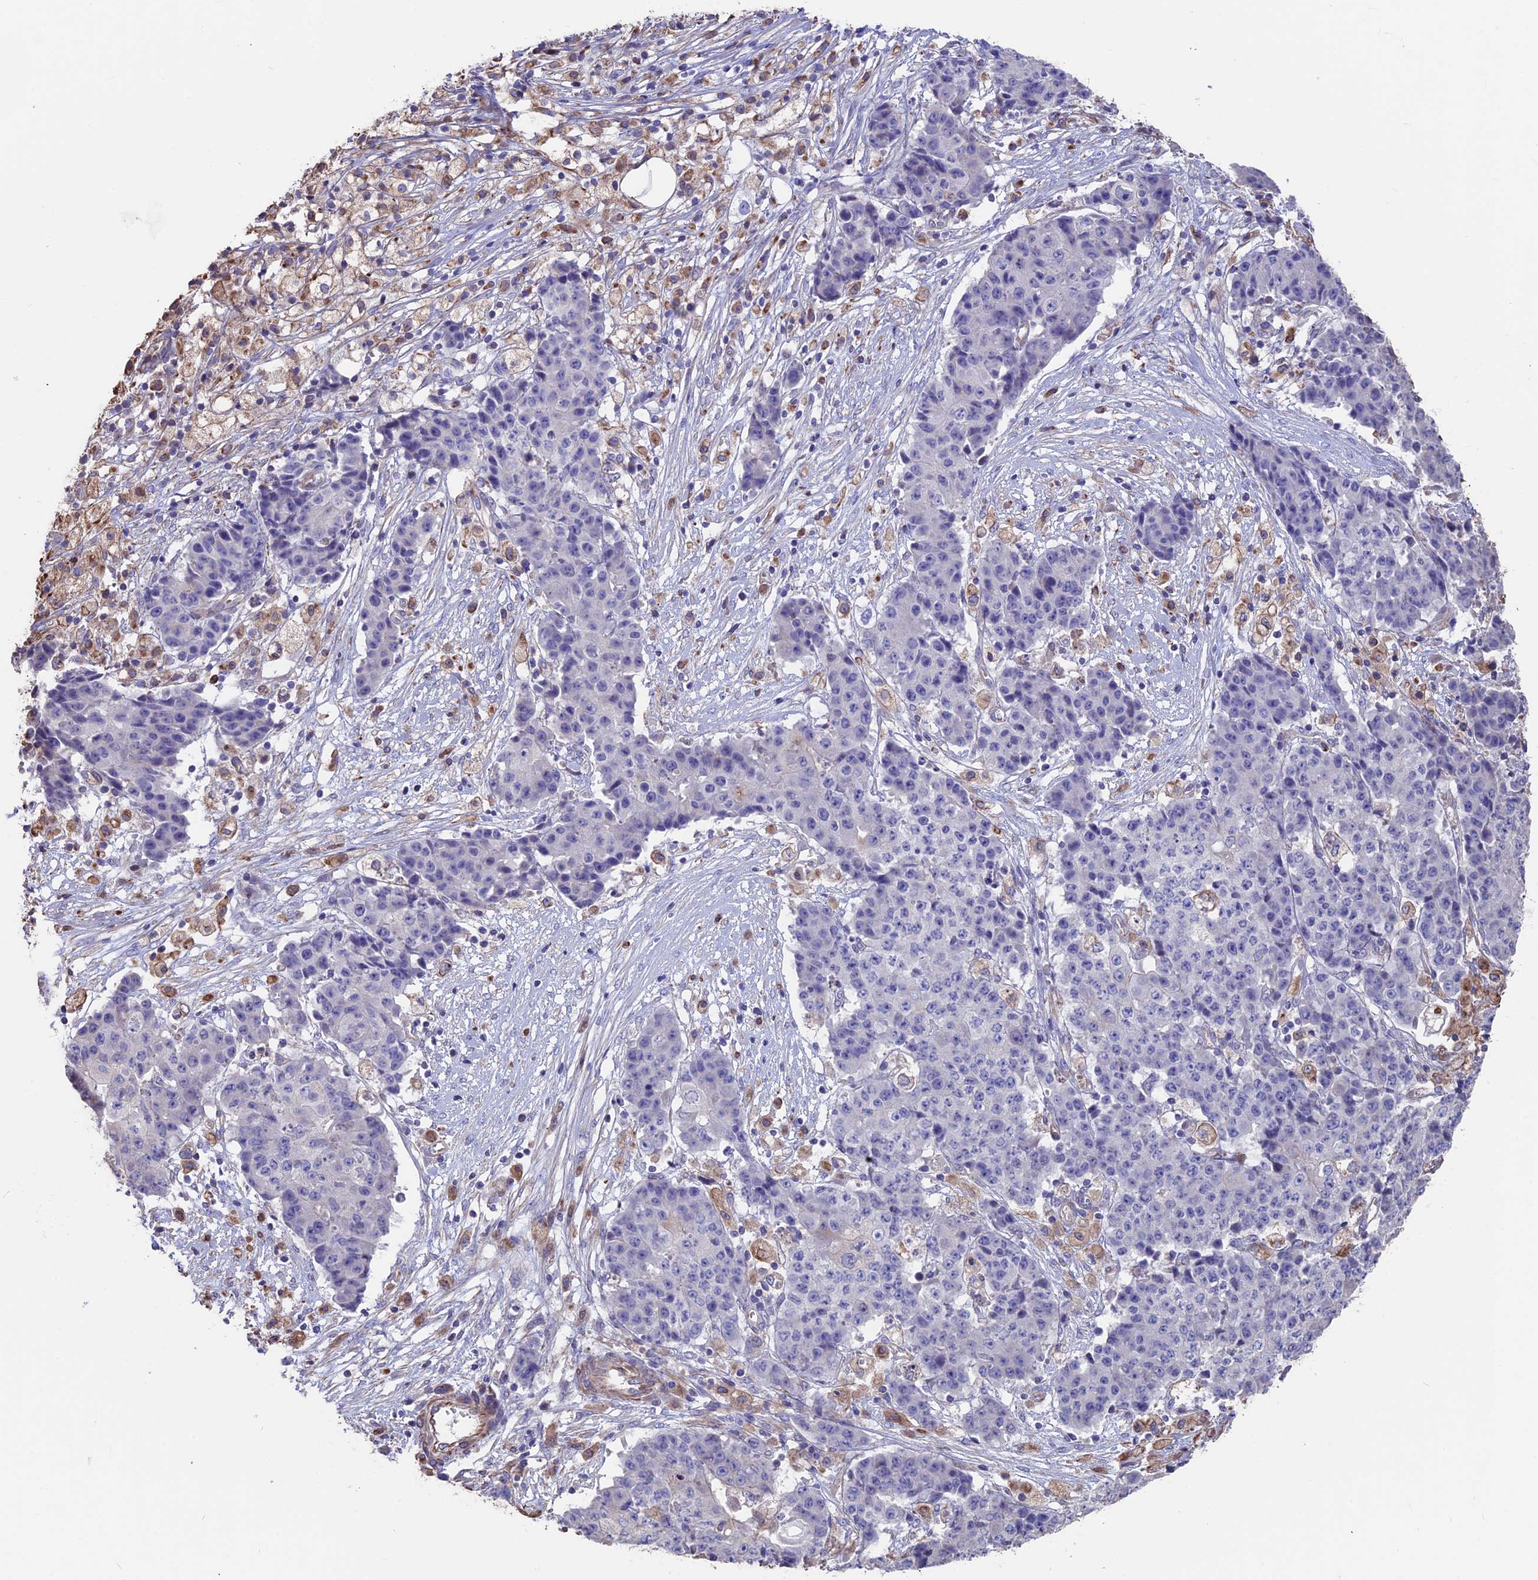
{"staining": {"intensity": "negative", "quantity": "none", "location": "none"}, "tissue": "ovarian cancer", "cell_type": "Tumor cells", "image_type": "cancer", "snomed": [{"axis": "morphology", "description": "Carcinoma, endometroid"}, {"axis": "topography", "description": "Ovary"}], "caption": "High magnification brightfield microscopy of ovarian endometroid carcinoma stained with DAB (3,3'-diaminobenzidine) (brown) and counterstained with hematoxylin (blue): tumor cells show no significant positivity. (DAB immunohistochemistry (IHC), high magnification).", "gene": "SEH1L", "patient": {"sex": "female", "age": 42}}